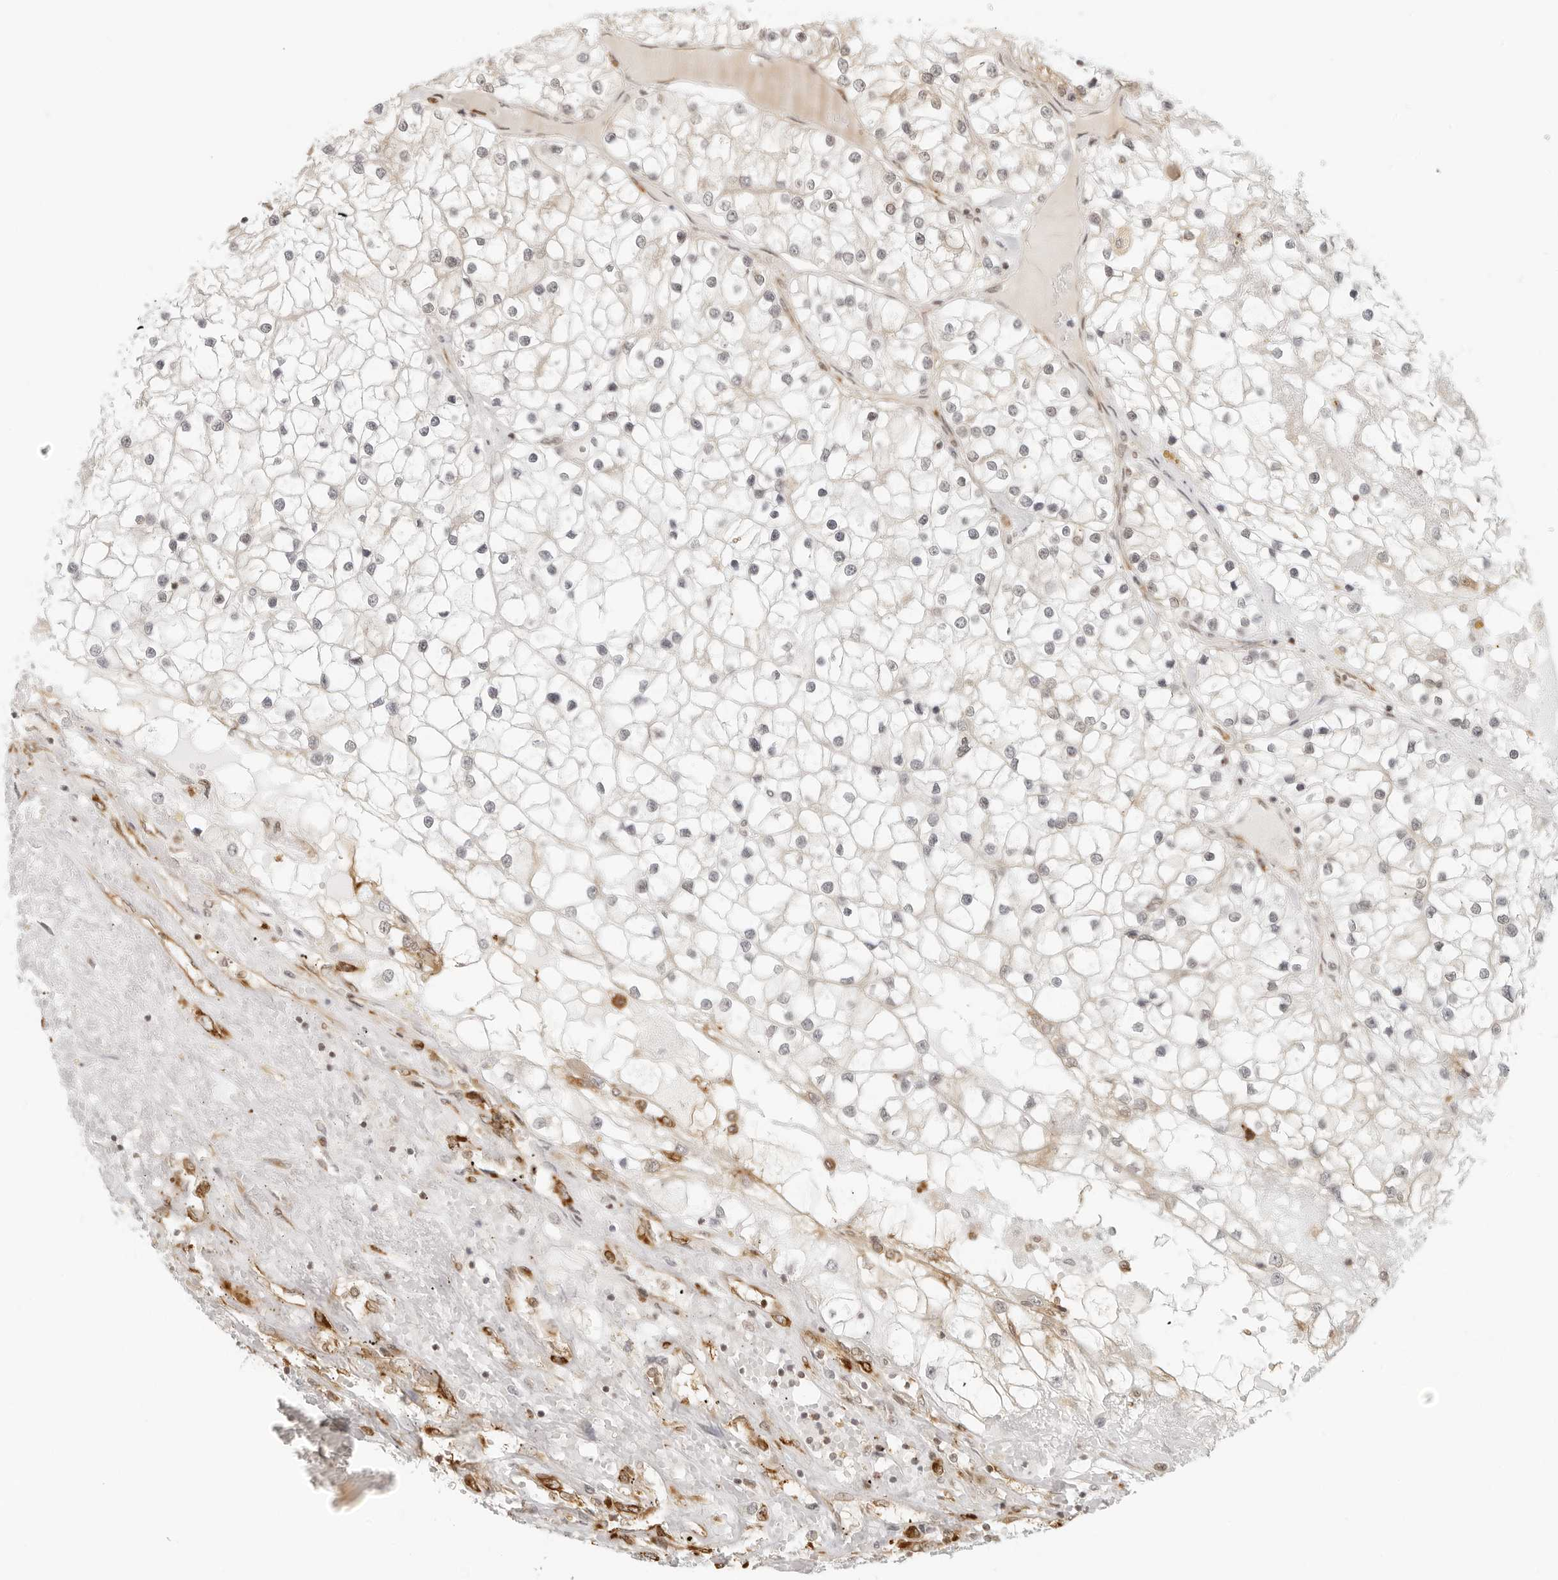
{"staining": {"intensity": "weak", "quantity": "<25%", "location": "cytoplasmic/membranous,nuclear"}, "tissue": "renal cancer", "cell_type": "Tumor cells", "image_type": "cancer", "snomed": [{"axis": "morphology", "description": "Adenocarcinoma, NOS"}, {"axis": "topography", "description": "Kidney"}], "caption": "IHC histopathology image of renal cancer (adenocarcinoma) stained for a protein (brown), which reveals no staining in tumor cells. (IHC, brightfield microscopy, high magnification).", "gene": "EIF4G1", "patient": {"sex": "male", "age": 68}}